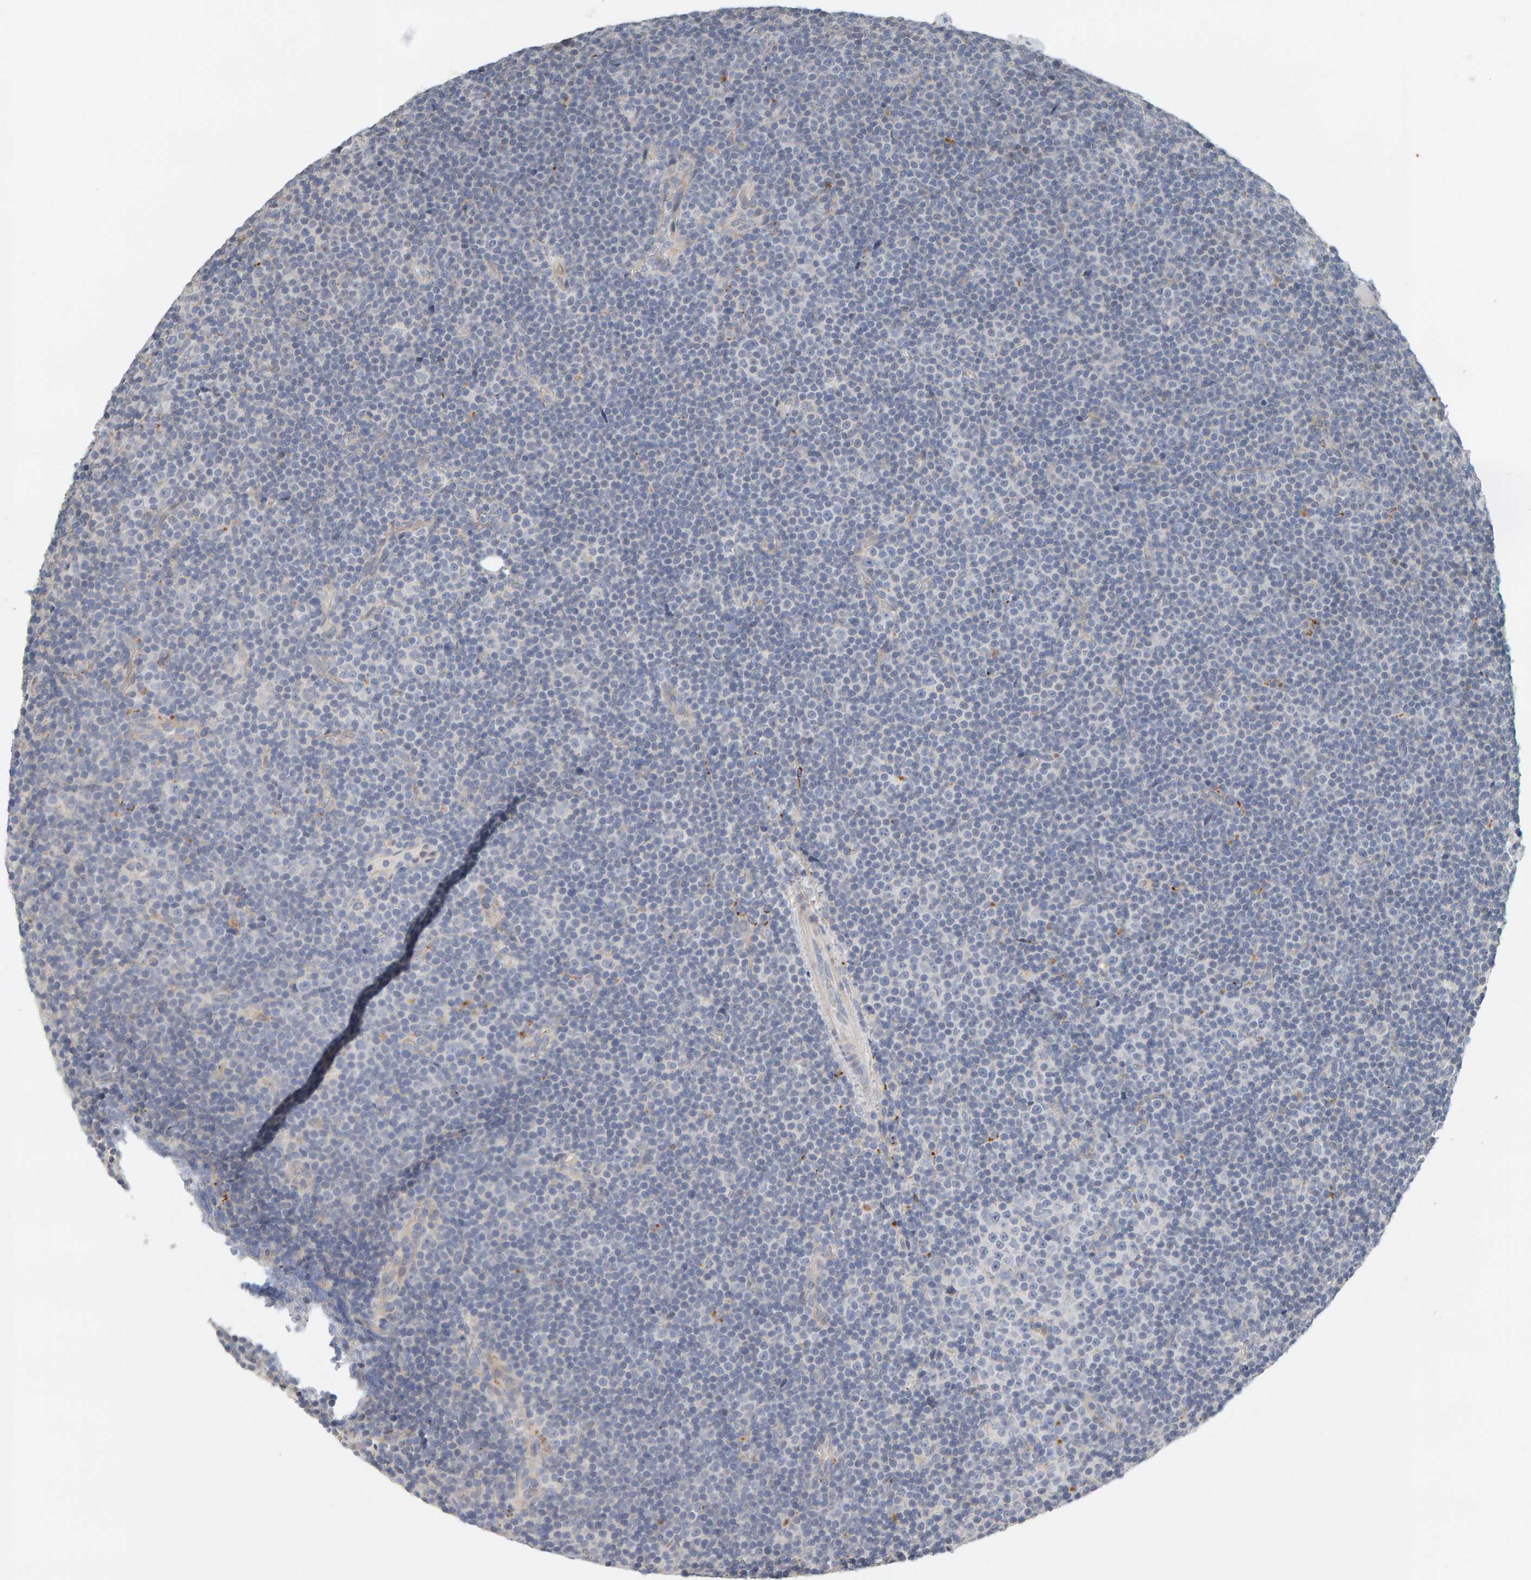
{"staining": {"intensity": "negative", "quantity": "none", "location": "none"}, "tissue": "lymphoma", "cell_type": "Tumor cells", "image_type": "cancer", "snomed": [{"axis": "morphology", "description": "Malignant lymphoma, non-Hodgkin's type, Low grade"}, {"axis": "topography", "description": "Lymph node"}], "caption": "Histopathology image shows no protein staining in tumor cells of lymphoma tissue.", "gene": "IPPK", "patient": {"sex": "female", "age": 67}}